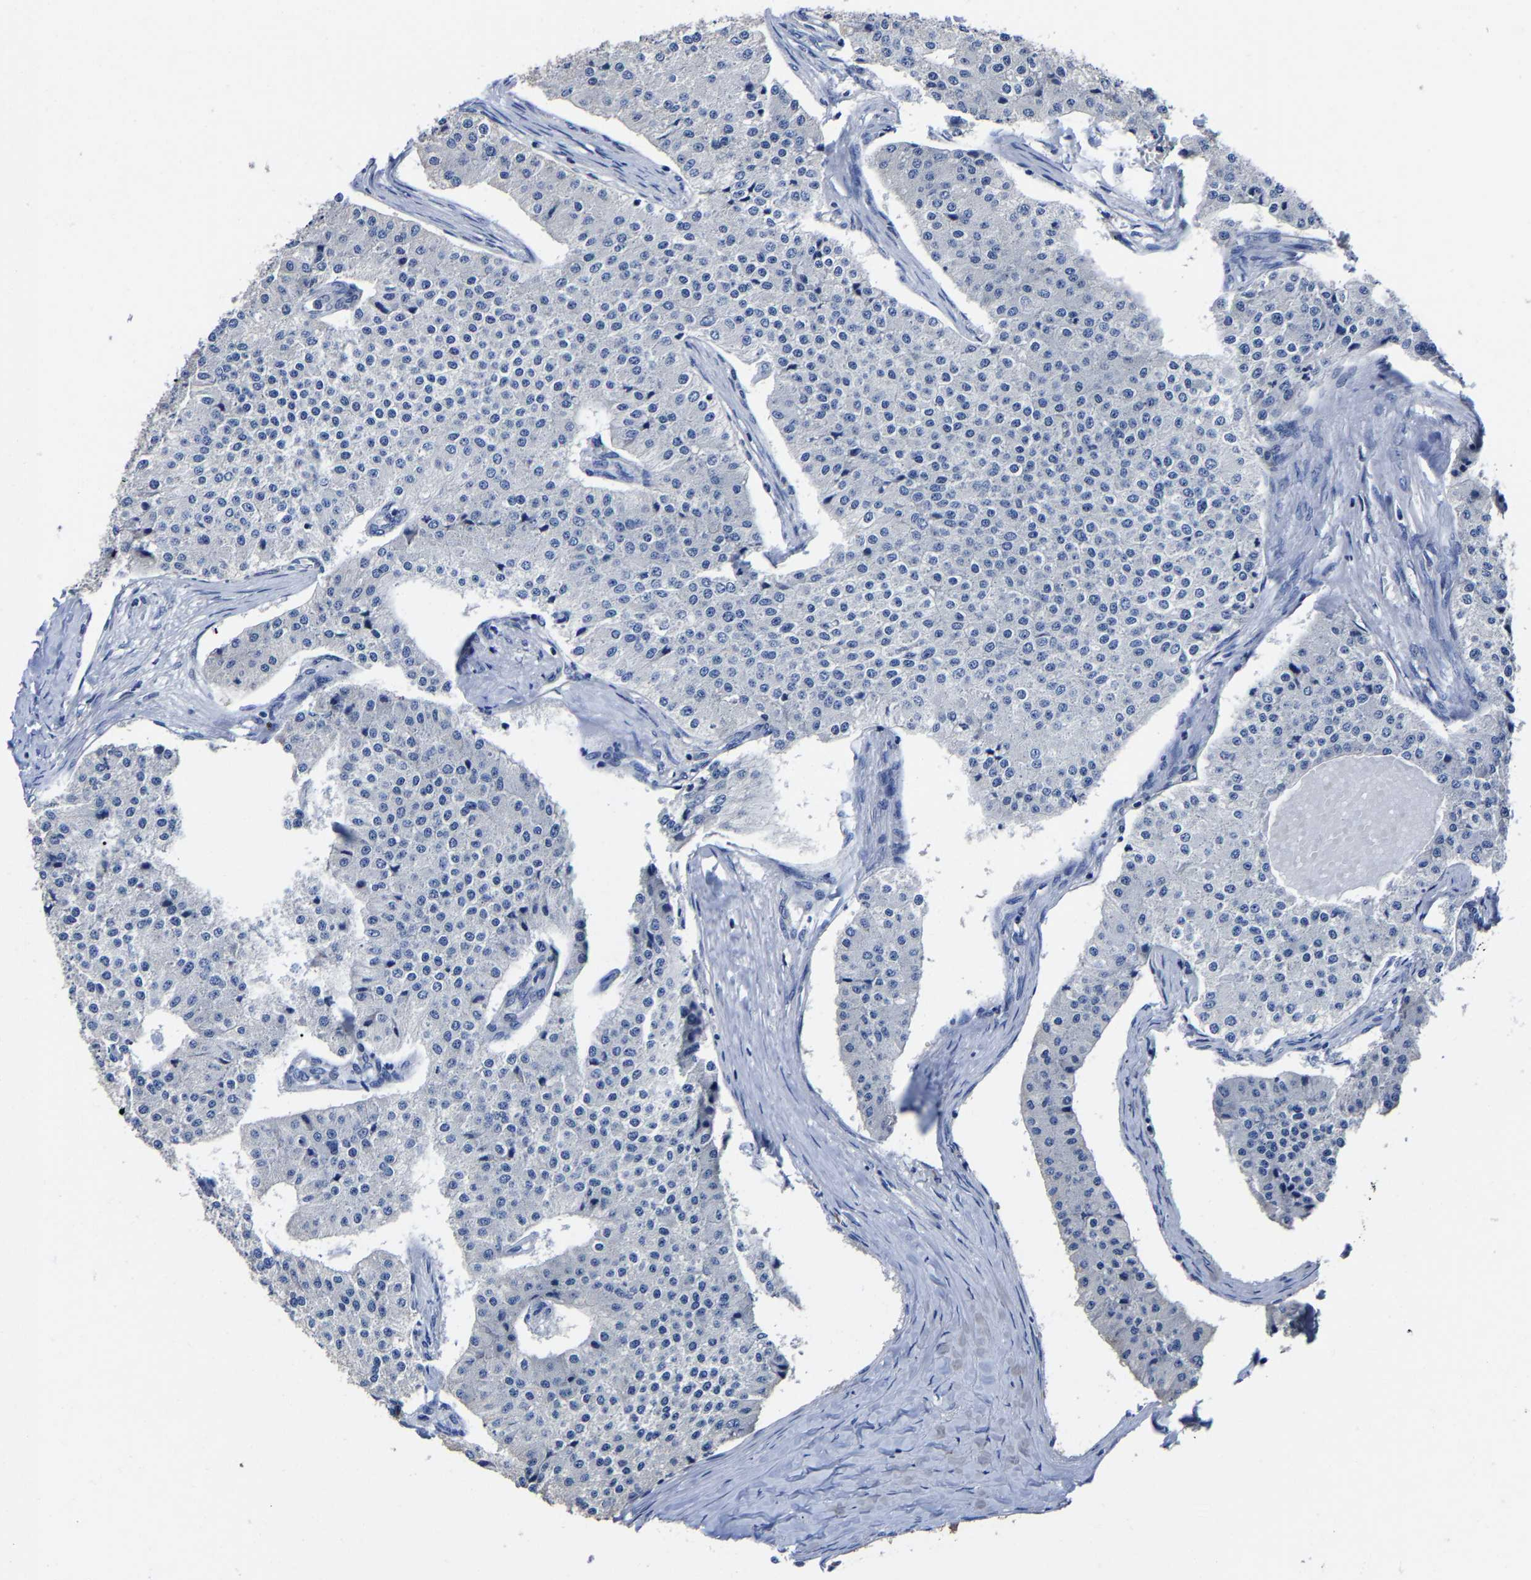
{"staining": {"intensity": "negative", "quantity": "none", "location": "none"}, "tissue": "carcinoid", "cell_type": "Tumor cells", "image_type": "cancer", "snomed": [{"axis": "morphology", "description": "Carcinoid, malignant, NOS"}, {"axis": "topography", "description": "Colon"}], "caption": "Immunohistochemistry (IHC) of human carcinoid reveals no staining in tumor cells. (IHC, brightfield microscopy, high magnification).", "gene": "SRPK2", "patient": {"sex": "female", "age": 52}}